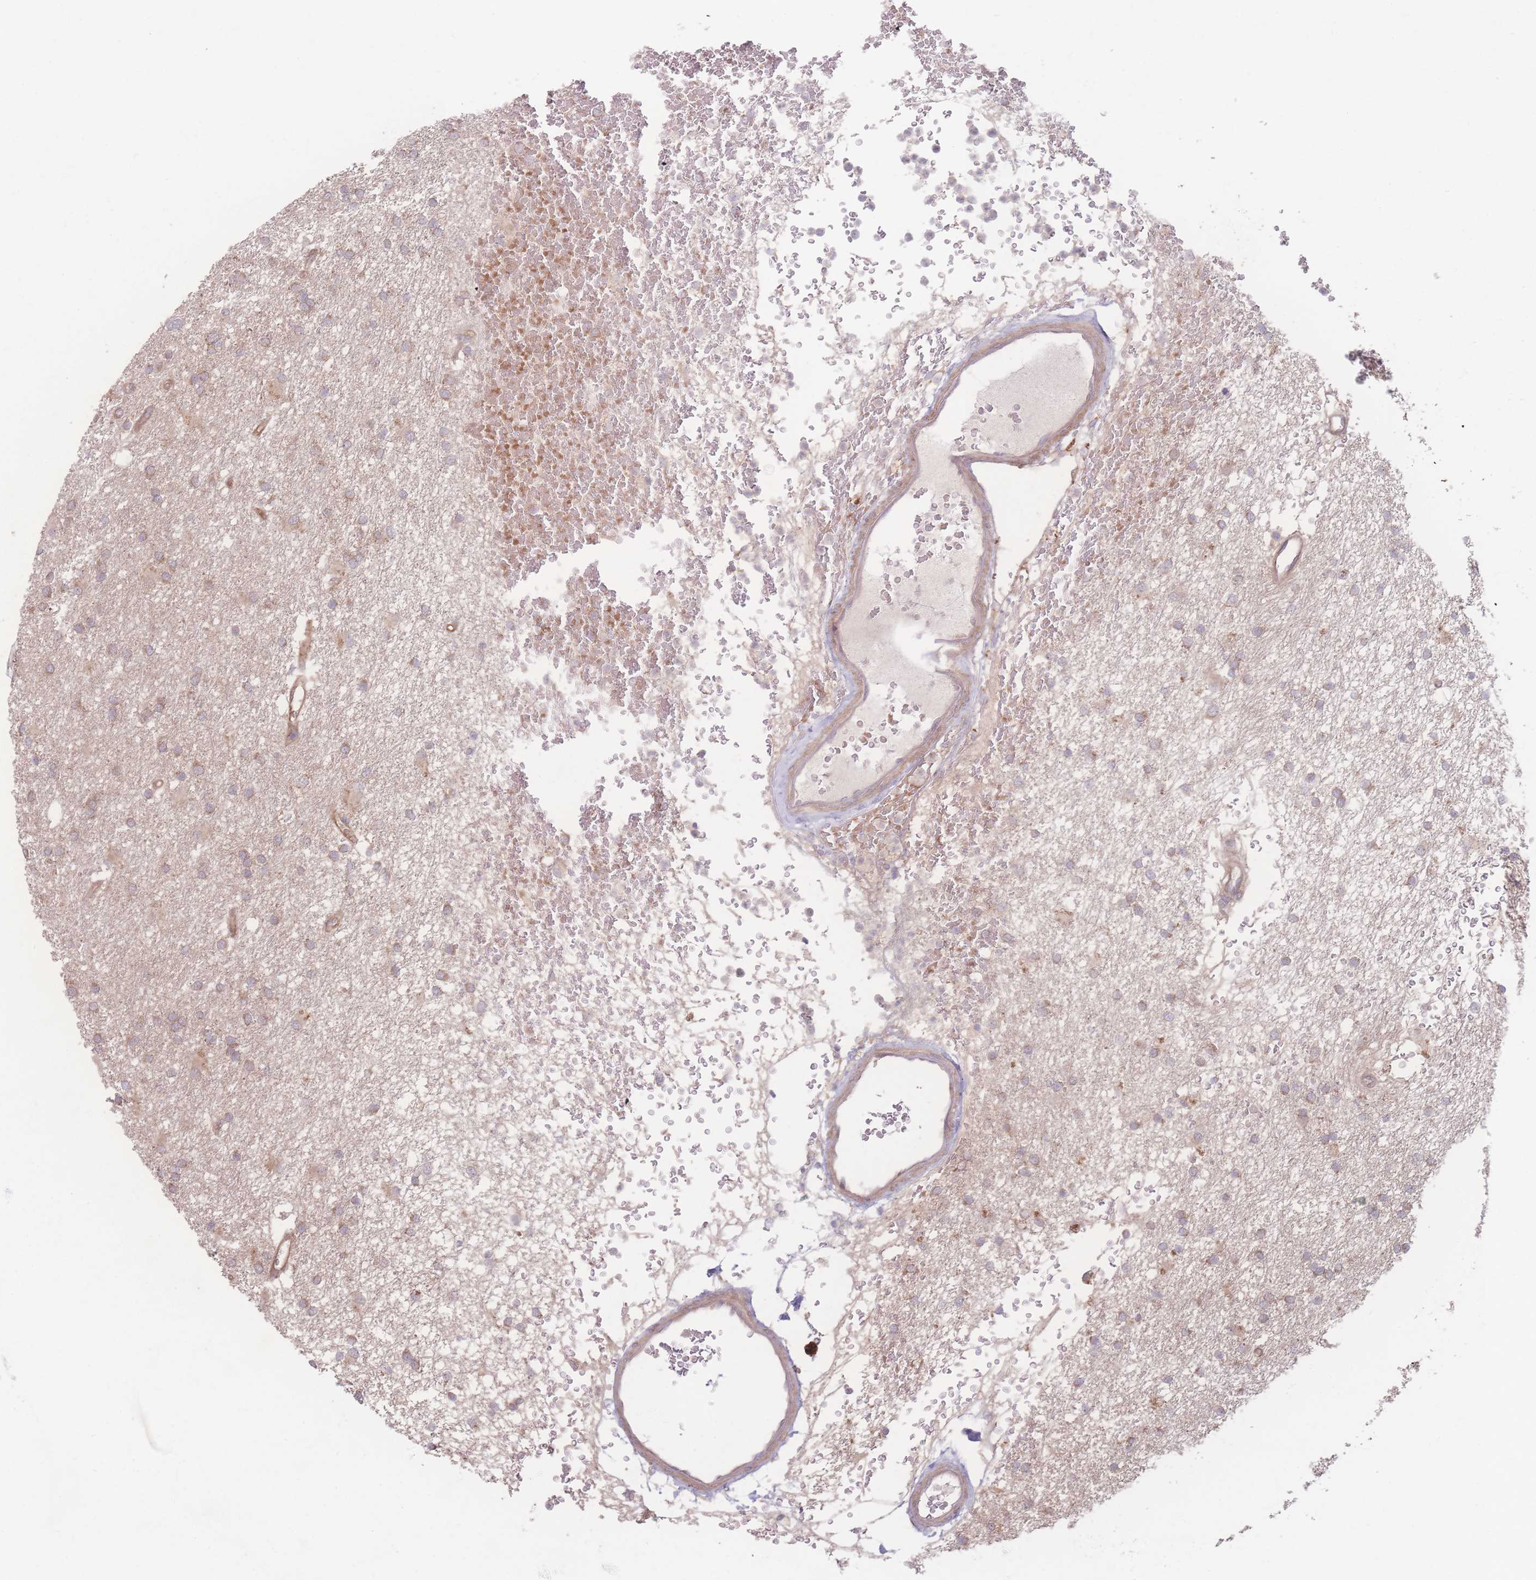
{"staining": {"intensity": "moderate", "quantity": ">75%", "location": "cytoplasmic/membranous"}, "tissue": "glioma", "cell_type": "Tumor cells", "image_type": "cancer", "snomed": [{"axis": "morphology", "description": "Glioma, malignant, High grade"}, {"axis": "topography", "description": "Brain"}], "caption": "Malignant high-grade glioma stained with a brown dye reveals moderate cytoplasmic/membranous positive staining in about >75% of tumor cells.", "gene": "INSR", "patient": {"sex": "male", "age": 77}}